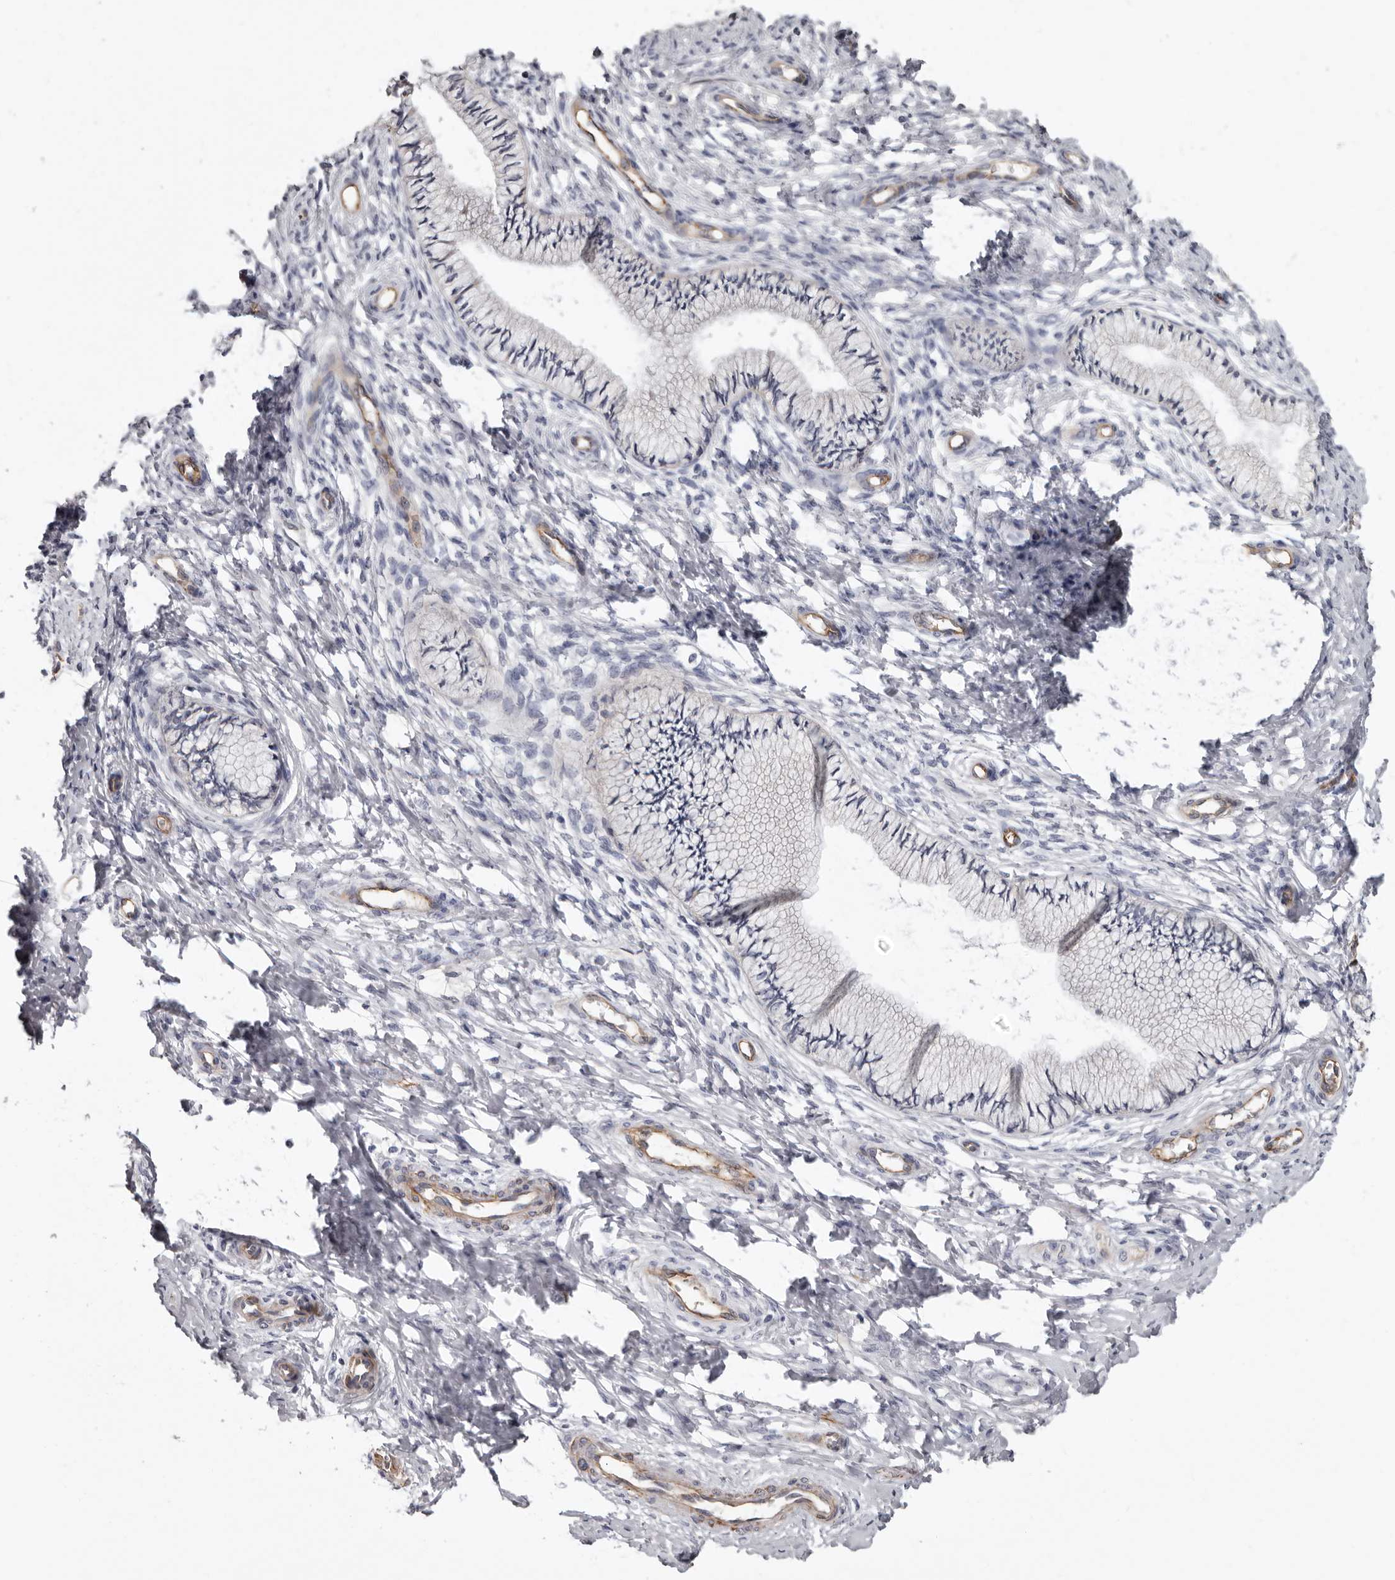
{"staining": {"intensity": "negative", "quantity": "none", "location": "none"}, "tissue": "cervix", "cell_type": "Glandular cells", "image_type": "normal", "snomed": [{"axis": "morphology", "description": "Normal tissue, NOS"}, {"axis": "topography", "description": "Cervix"}], "caption": "This is a histopathology image of IHC staining of normal cervix, which shows no expression in glandular cells. The staining was performed using DAB to visualize the protein expression in brown, while the nuclei were stained in blue with hematoxylin (Magnification: 20x).", "gene": "ADGRL4", "patient": {"sex": "female", "age": 36}}